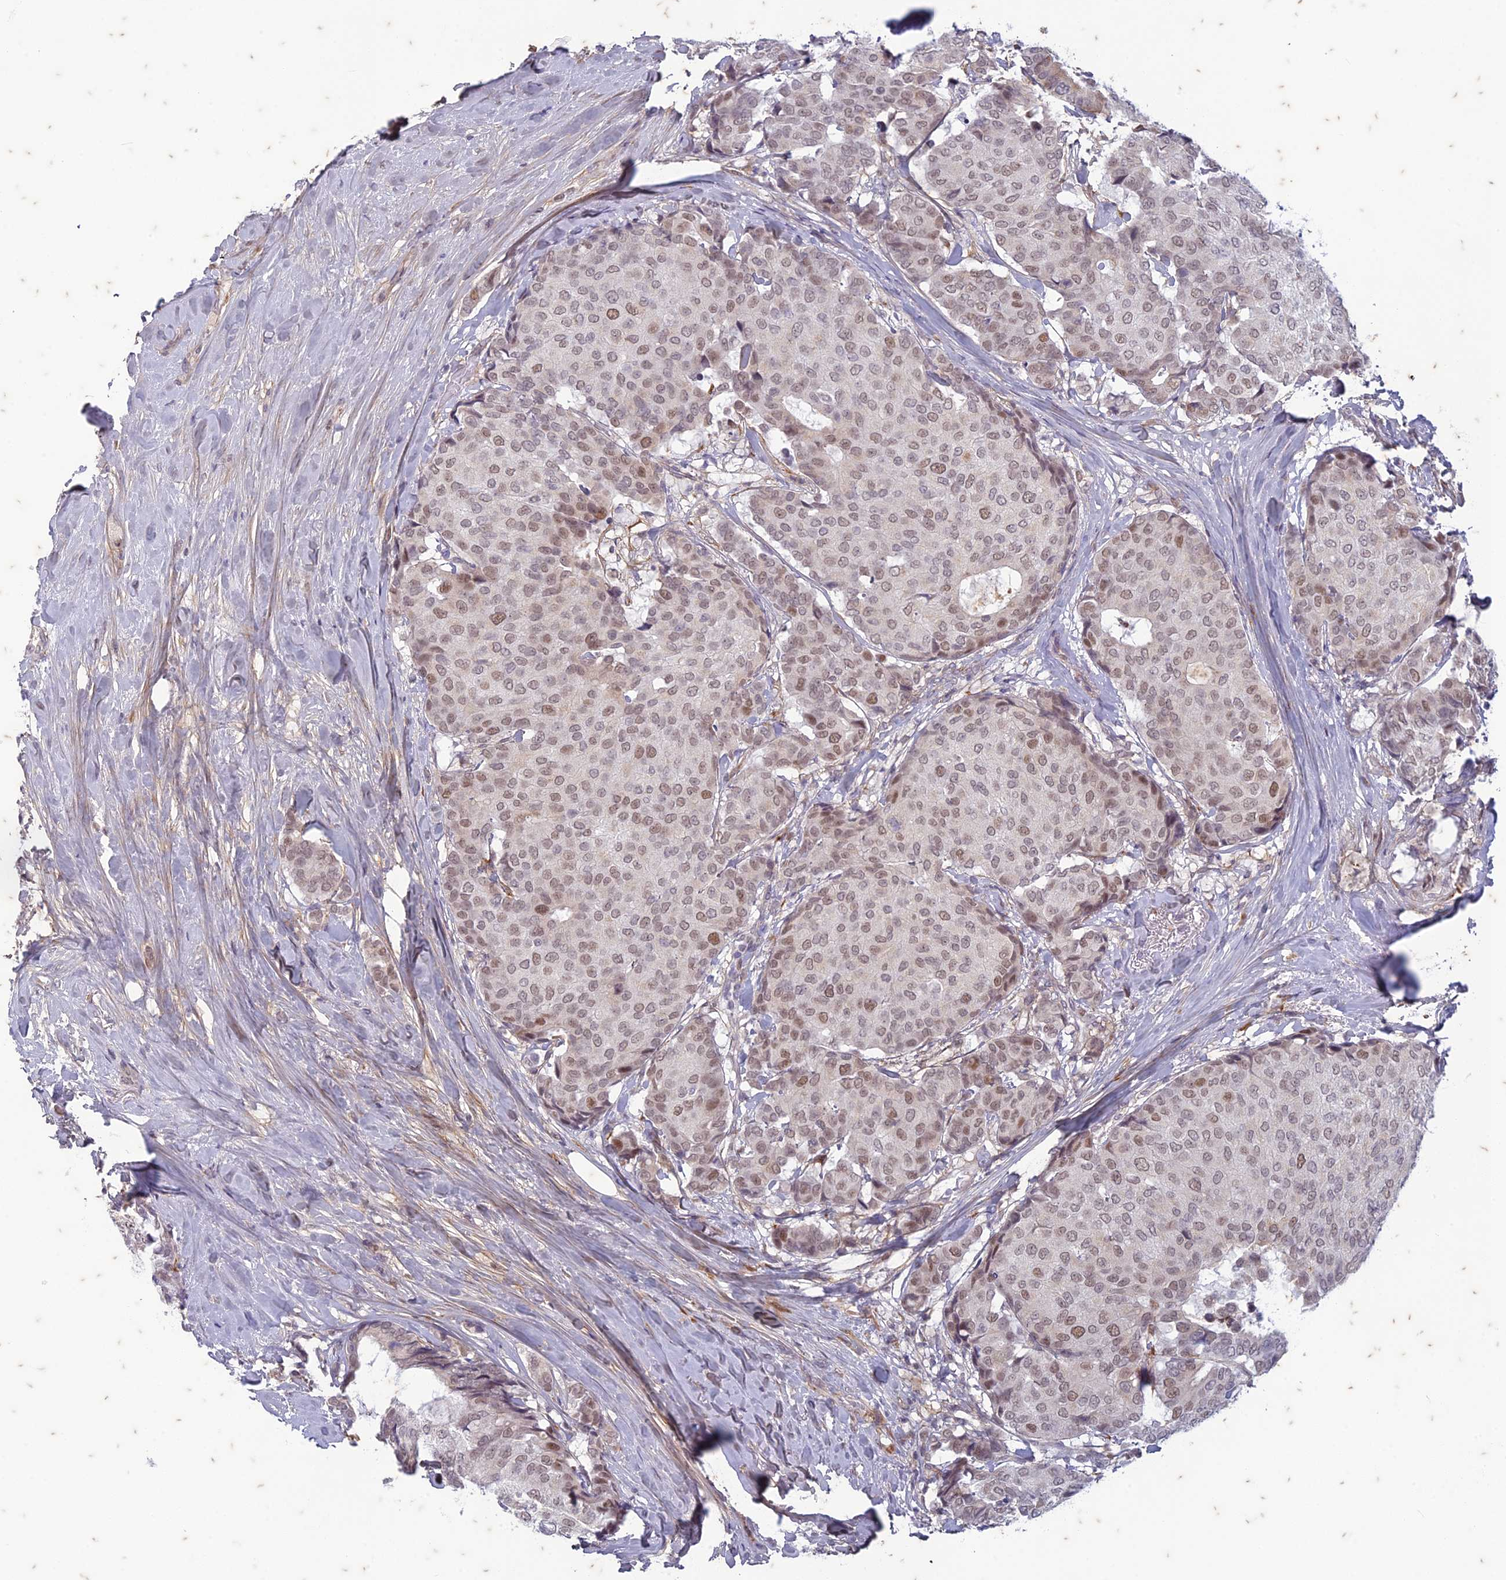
{"staining": {"intensity": "weak", "quantity": ">75%", "location": "nuclear"}, "tissue": "breast cancer", "cell_type": "Tumor cells", "image_type": "cancer", "snomed": [{"axis": "morphology", "description": "Duct carcinoma"}, {"axis": "topography", "description": "Breast"}], "caption": "A high-resolution histopathology image shows IHC staining of breast intraductal carcinoma, which reveals weak nuclear staining in approximately >75% of tumor cells. Nuclei are stained in blue.", "gene": "PABPN1L", "patient": {"sex": "female", "age": 75}}